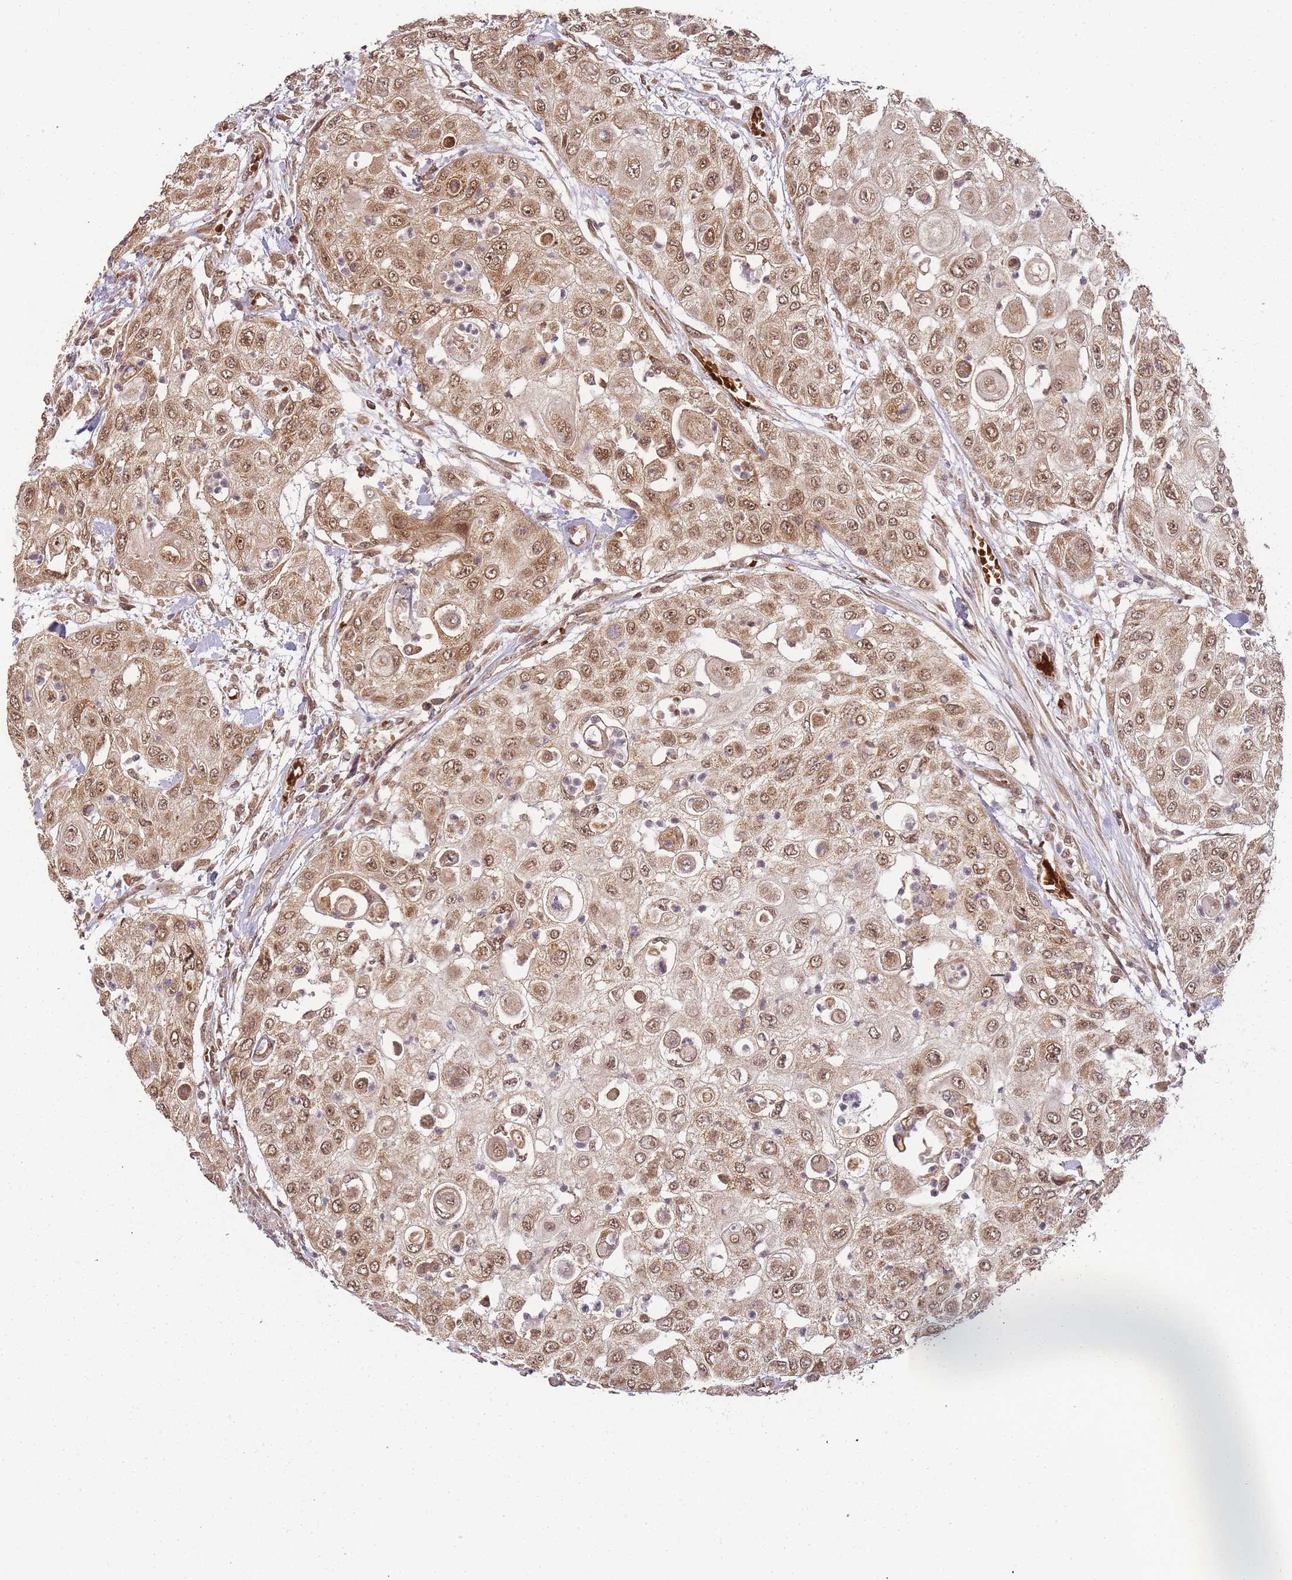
{"staining": {"intensity": "moderate", "quantity": ">75%", "location": "cytoplasmic/membranous,nuclear"}, "tissue": "urothelial cancer", "cell_type": "Tumor cells", "image_type": "cancer", "snomed": [{"axis": "morphology", "description": "Urothelial carcinoma, High grade"}, {"axis": "topography", "description": "Urinary bladder"}], "caption": "High-grade urothelial carcinoma stained for a protein (brown) demonstrates moderate cytoplasmic/membranous and nuclear positive positivity in approximately >75% of tumor cells.", "gene": "ZNF497", "patient": {"sex": "female", "age": 79}}